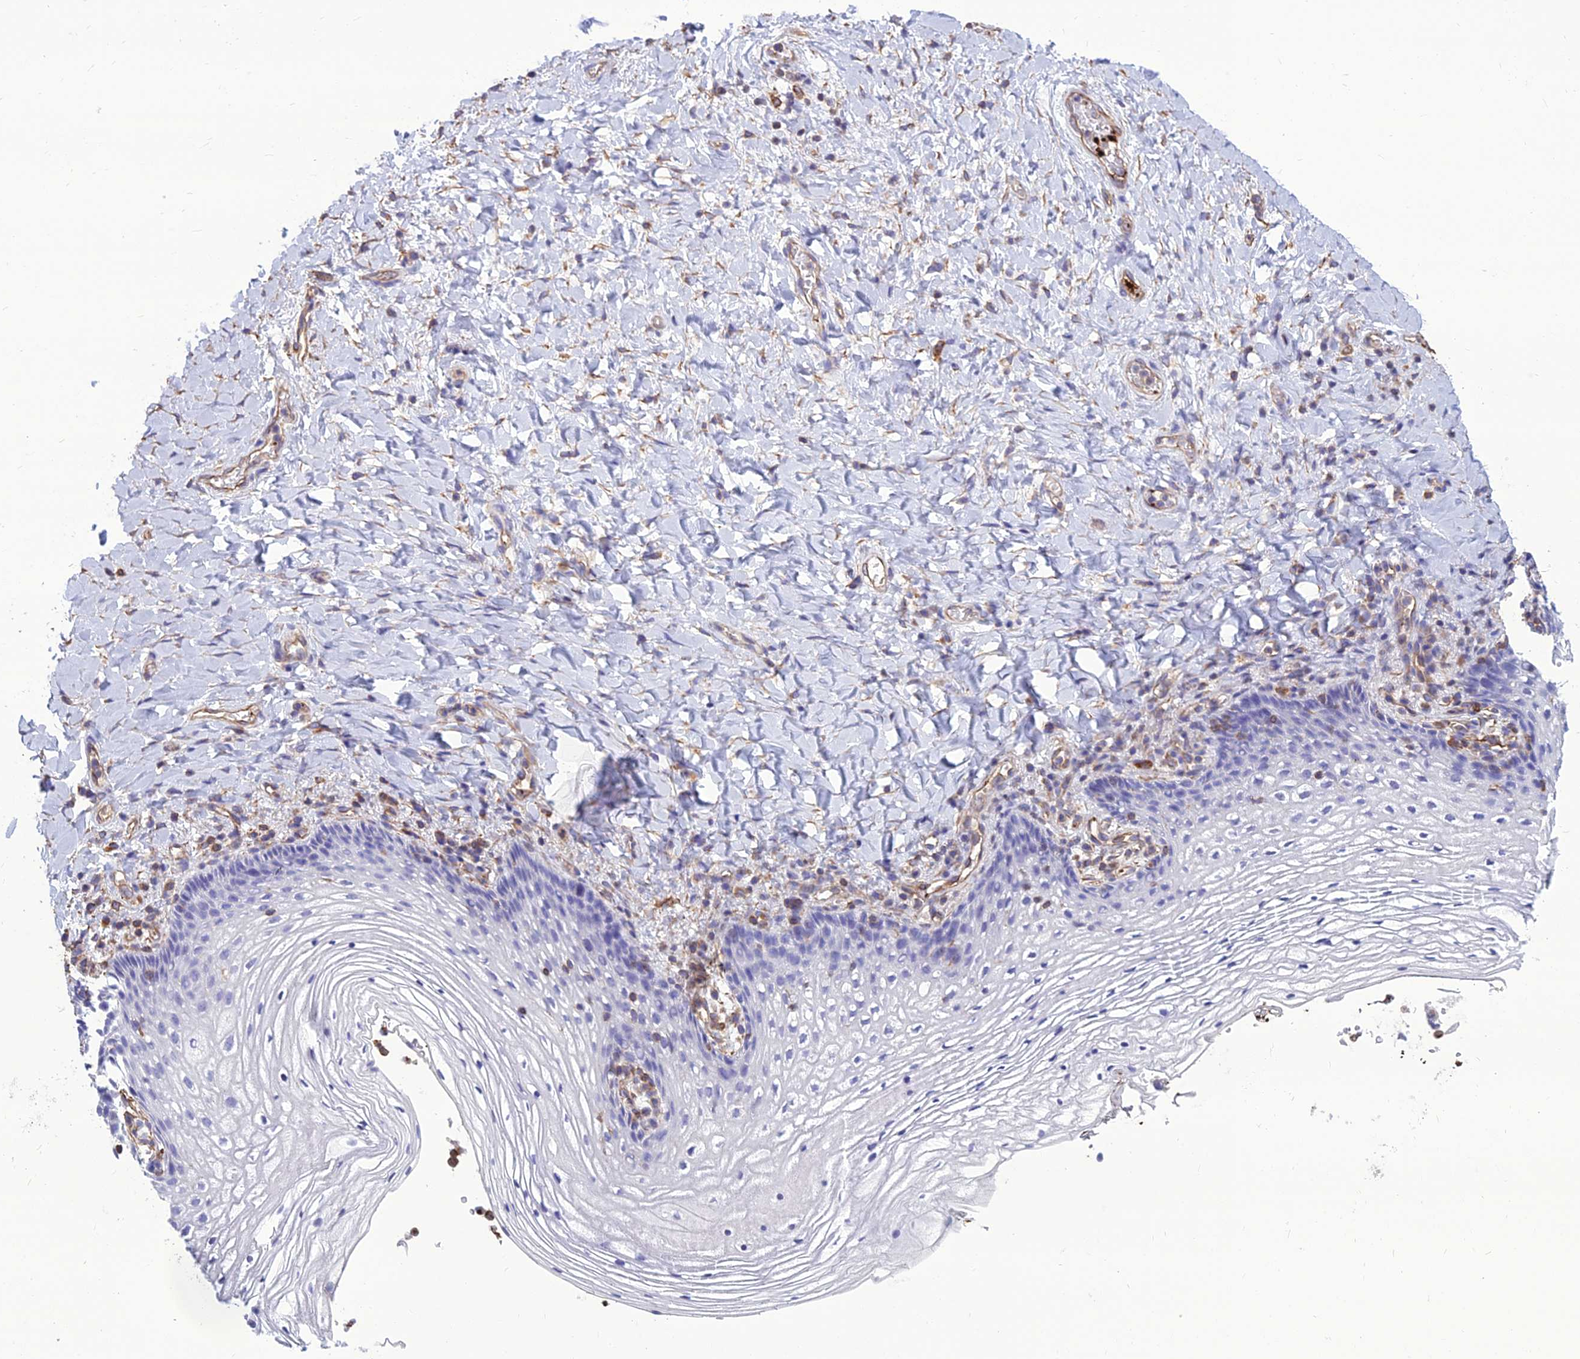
{"staining": {"intensity": "negative", "quantity": "none", "location": "none"}, "tissue": "vagina", "cell_type": "Squamous epithelial cells", "image_type": "normal", "snomed": [{"axis": "morphology", "description": "Normal tissue, NOS"}, {"axis": "topography", "description": "Vagina"}], "caption": "High magnification brightfield microscopy of benign vagina stained with DAB (brown) and counterstained with hematoxylin (blue): squamous epithelial cells show no significant staining. (Brightfield microscopy of DAB (3,3'-diaminobenzidine) IHC at high magnification).", "gene": "PSMD11", "patient": {"sex": "female", "age": 60}}